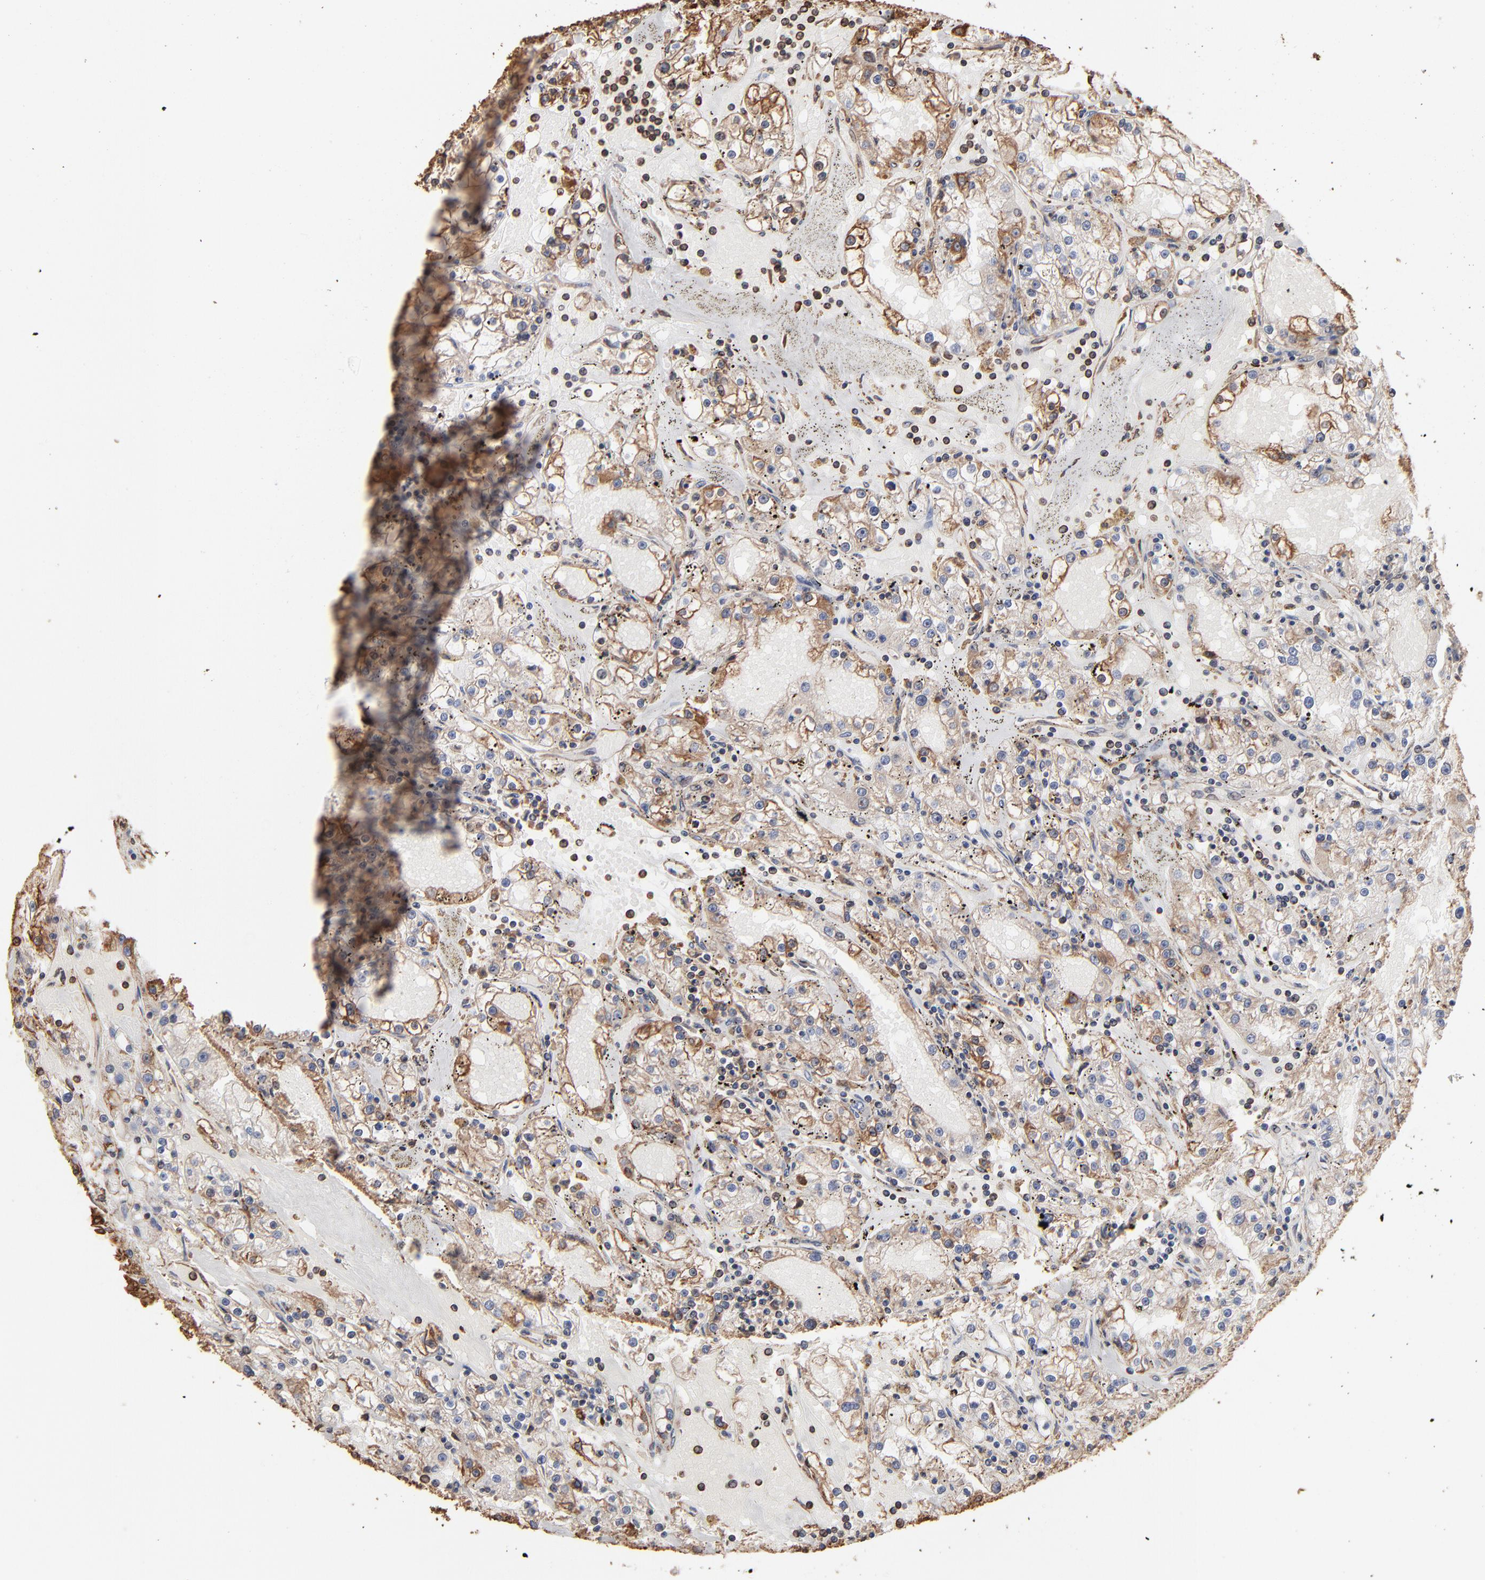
{"staining": {"intensity": "moderate", "quantity": ">75%", "location": "cytoplasmic/membranous"}, "tissue": "renal cancer", "cell_type": "Tumor cells", "image_type": "cancer", "snomed": [{"axis": "morphology", "description": "Adenocarcinoma, NOS"}, {"axis": "topography", "description": "Kidney"}], "caption": "Brown immunohistochemical staining in human renal cancer (adenocarcinoma) shows moderate cytoplasmic/membranous staining in about >75% of tumor cells.", "gene": "PDIA3", "patient": {"sex": "male", "age": 56}}